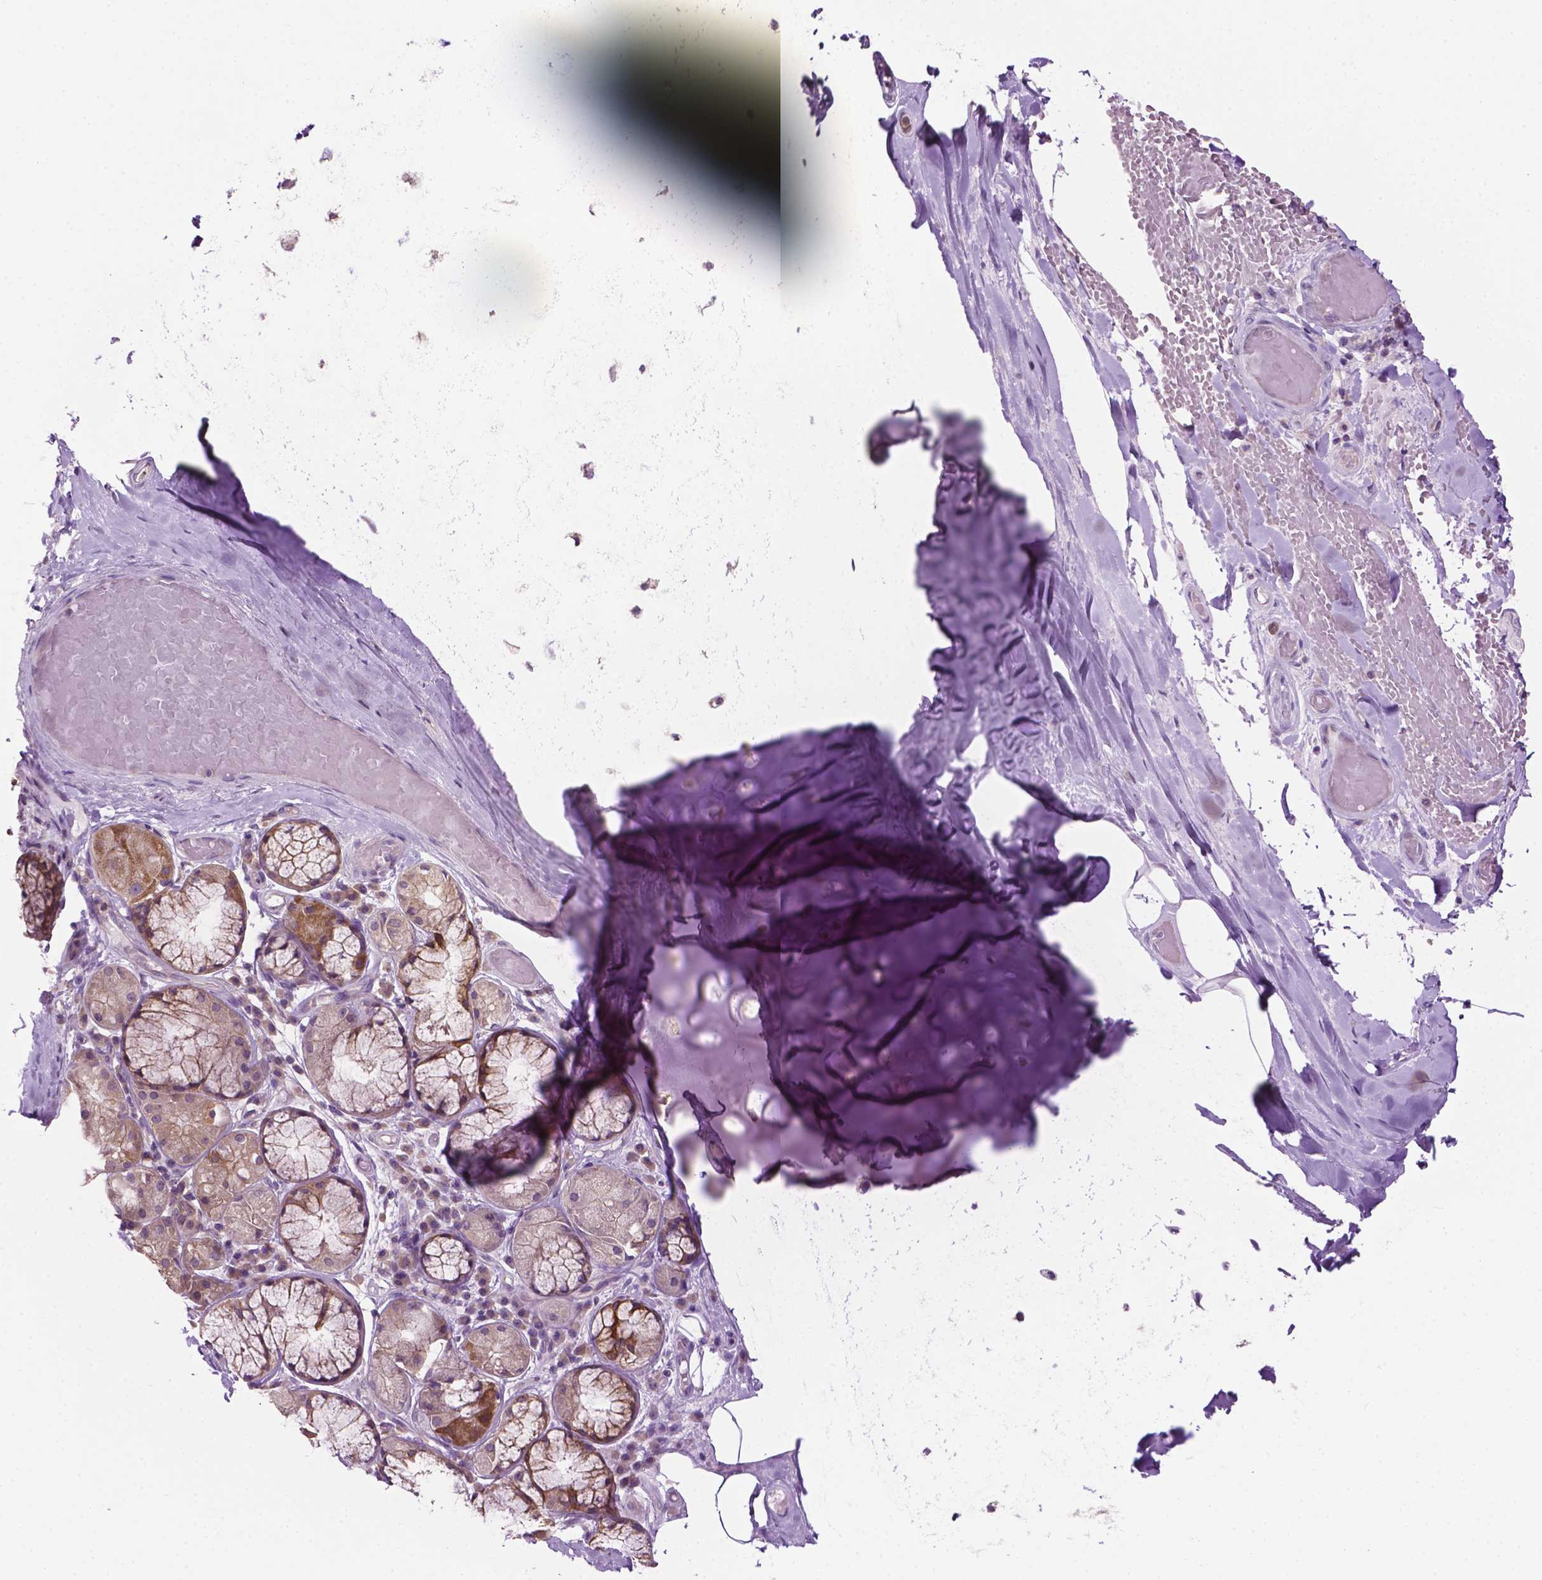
{"staining": {"intensity": "negative", "quantity": "none", "location": "none"}, "tissue": "adipose tissue", "cell_type": "Adipocytes", "image_type": "normal", "snomed": [{"axis": "morphology", "description": "Normal tissue, NOS"}, {"axis": "topography", "description": "Cartilage tissue"}, {"axis": "topography", "description": "Bronchus"}], "caption": "Histopathology image shows no significant protein expression in adipocytes of normal adipose tissue.", "gene": "MZT1", "patient": {"sex": "male", "age": 64}}